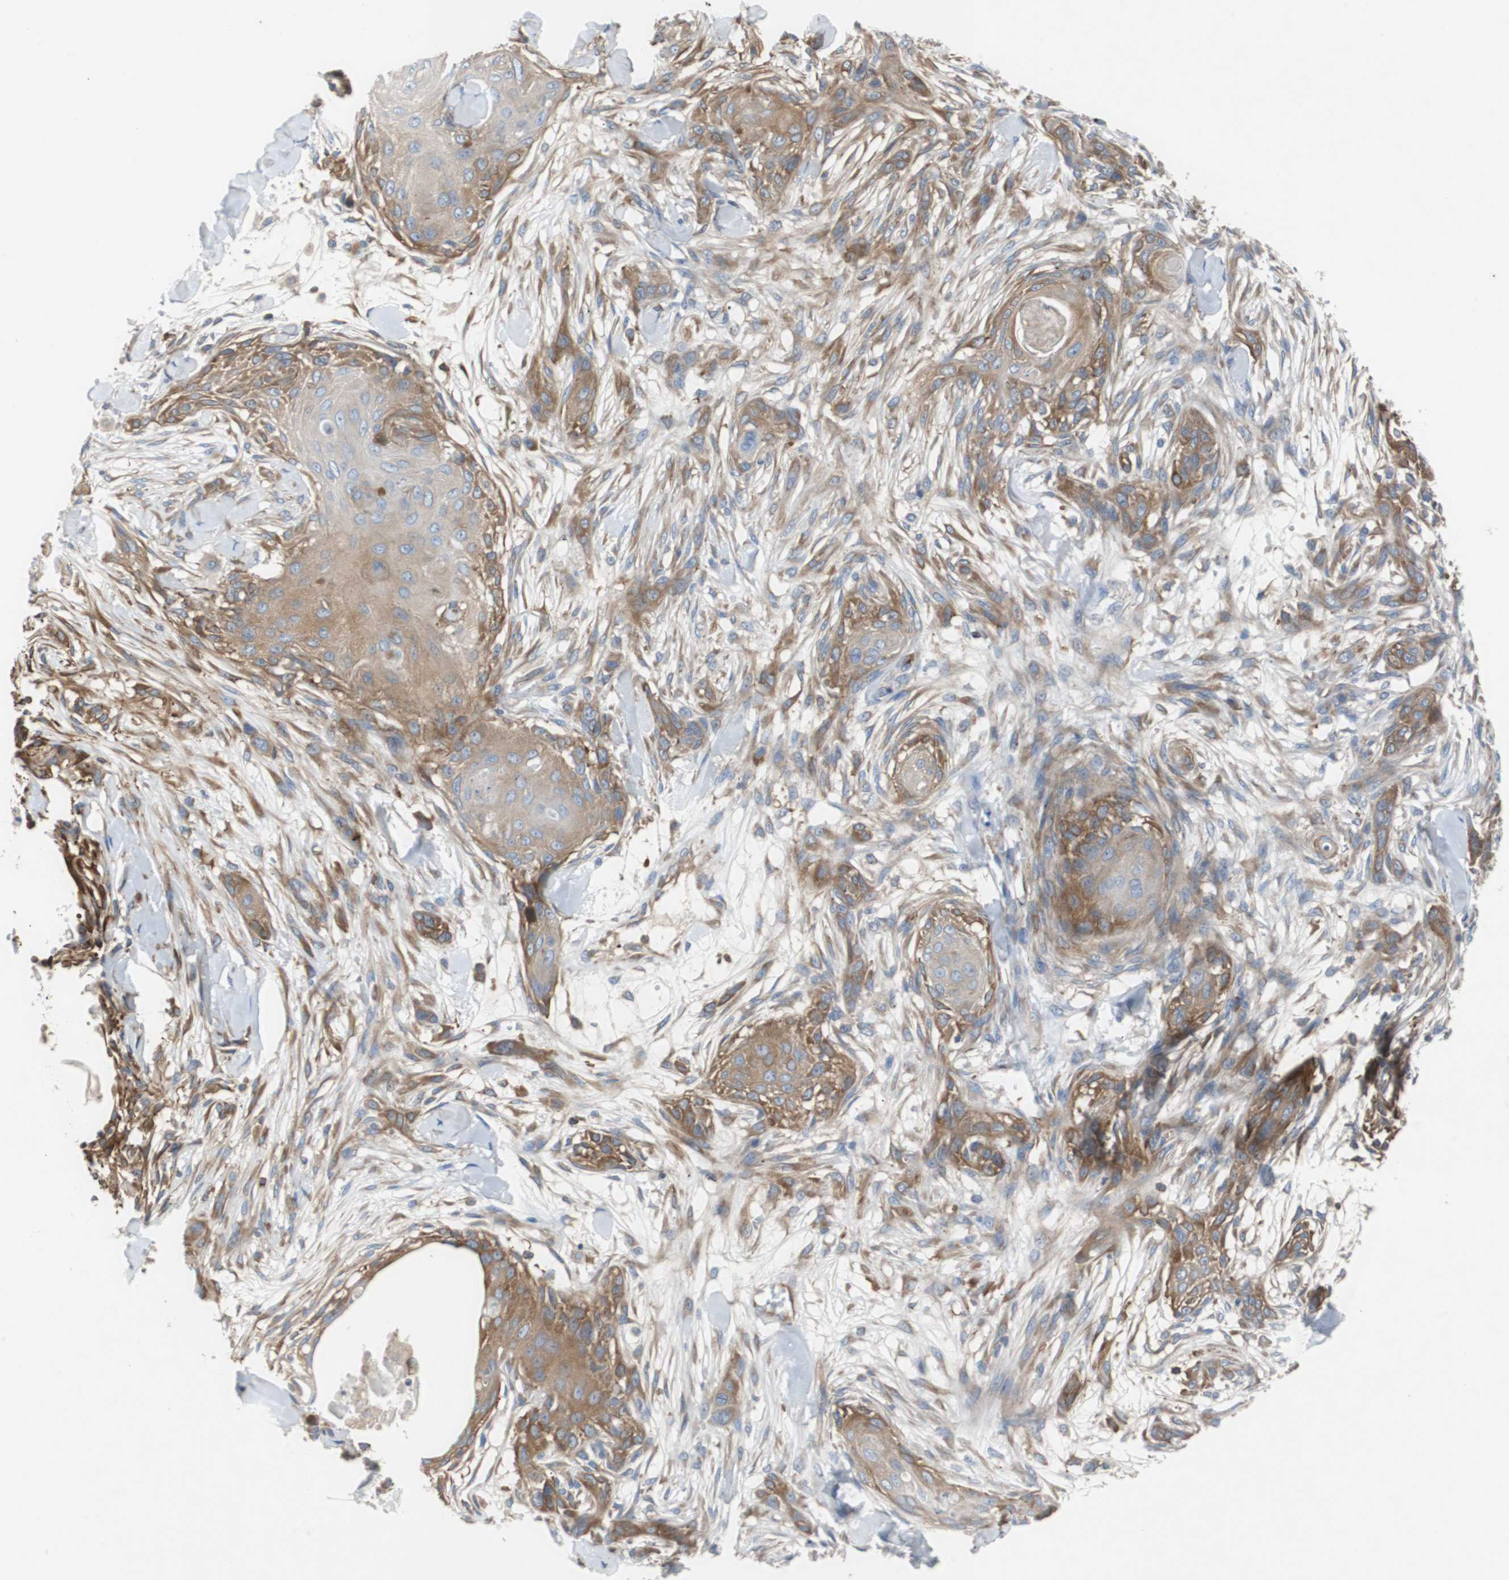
{"staining": {"intensity": "moderate", "quantity": "25%-75%", "location": "cytoplasmic/membranous"}, "tissue": "skin cancer", "cell_type": "Tumor cells", "image_type": "cancer", "snomed": [{"axis": "morphology", "description": "Squamous cell carcinoma, NOS"}, {"axis": "topography", "description": "Skin"}], "caption": "Skin squamous cell carcinoma stained for a protein (brown) exhibits moderate cytoplasmic/membranous positive staining in approximately 25%-75% of tumor cells.", "gene": "GYS1", "patient": {"sex": "female", "age": 59}}